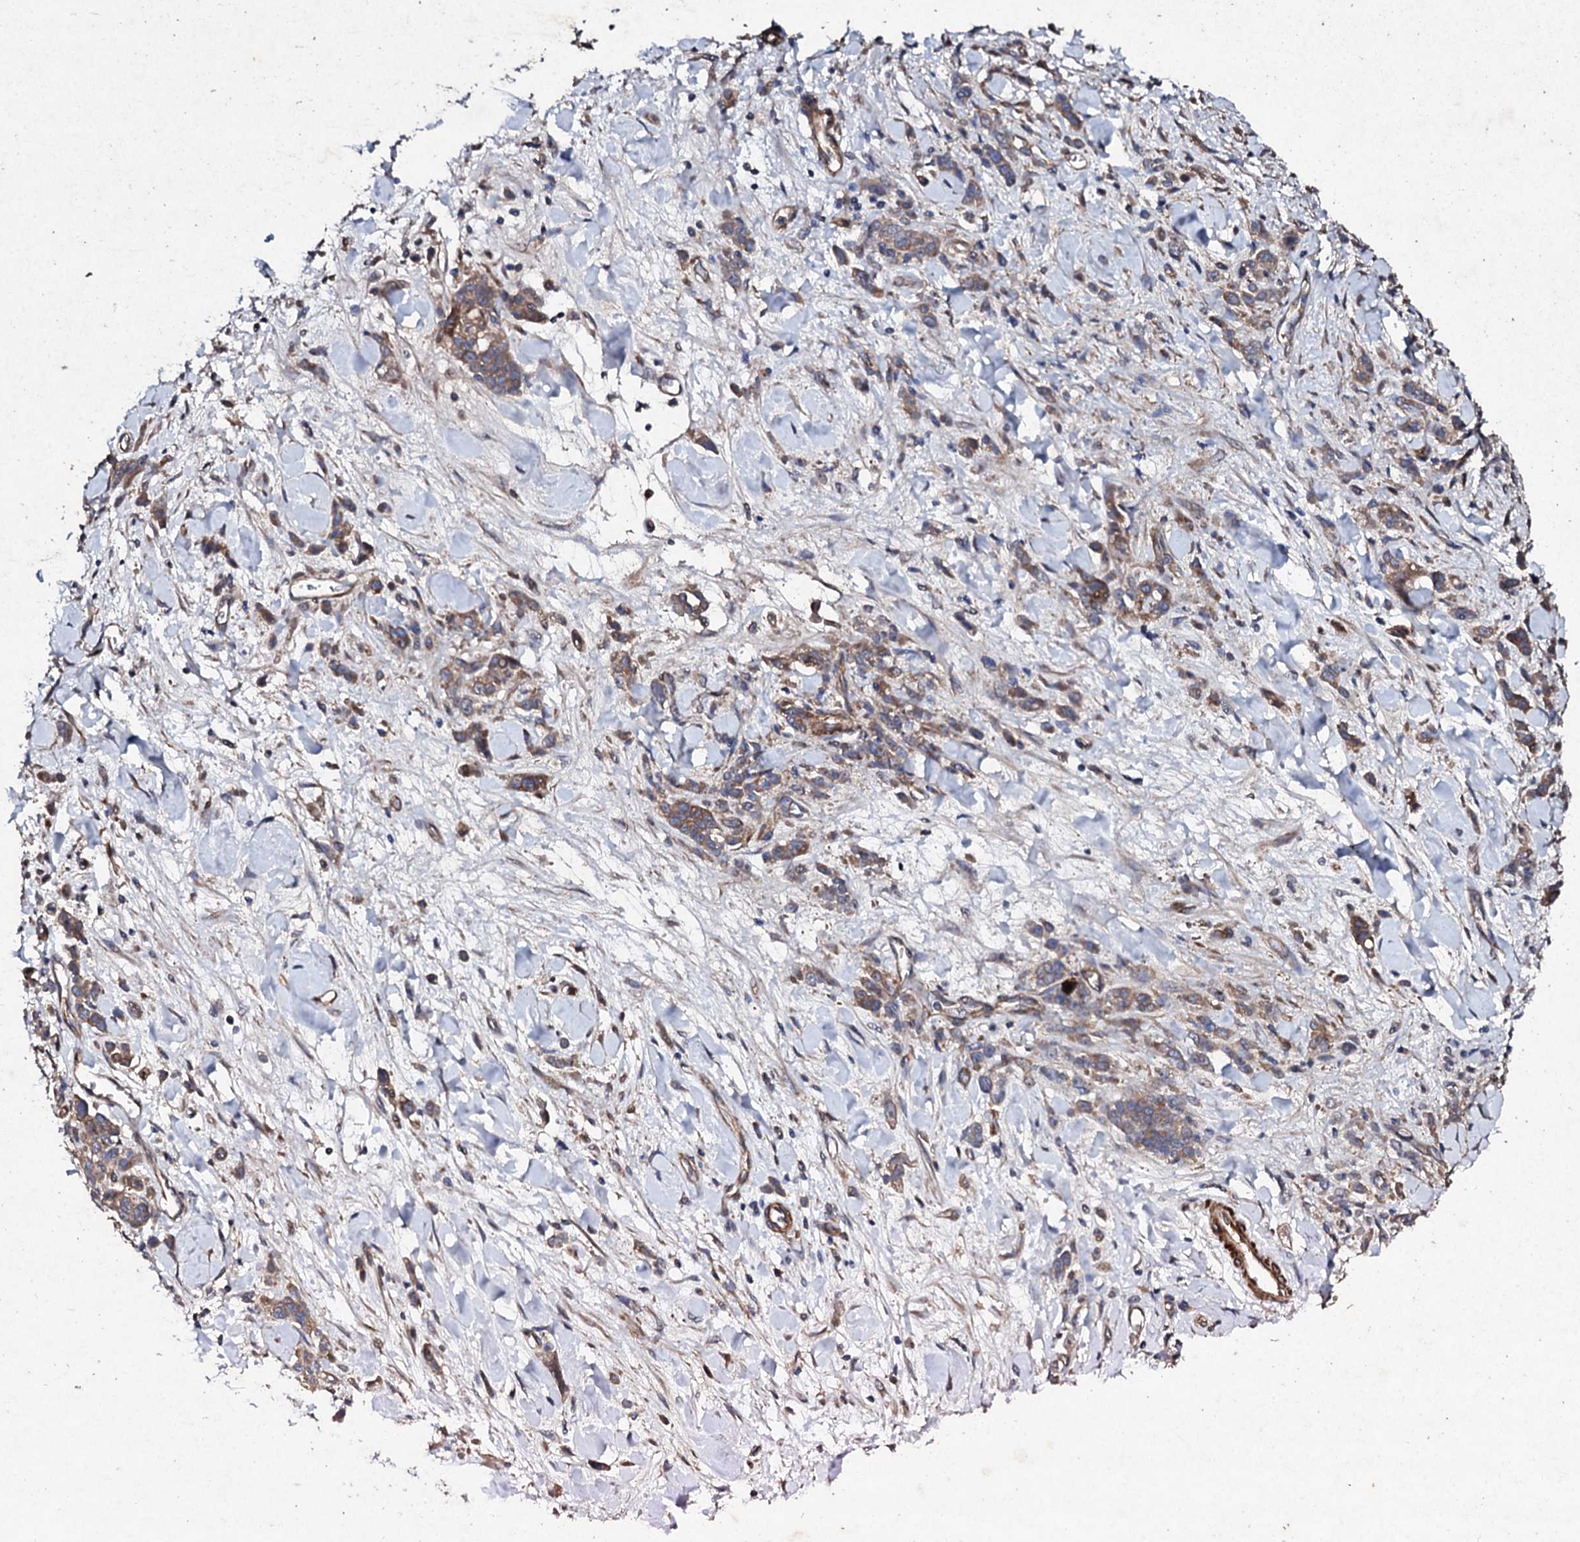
{"staining": {"intensity": "moderate", "quantity": ">75%", "location": "cytoplasmic/membranous"}, "tissue": "stomach cancer", "cell_type": "Tumor cells", "image_type": "cancer", "snomed": [{"axis": "morphology", "description": "Normal tissue, NOS"}, {"axis": "morphology", "description": "Adenocarcinoma, NOS"}, {"axis": "topography", "description": "Stomach"}], "caption": "Human stomach adenocarcinoma stained with a brown dye demonstrates moderate cytoplasmic/membranous positive positivity in approximately >75% of tumor cells.", "gene": "MOCOS", "patient": {"sex": "male", "age": 82}}